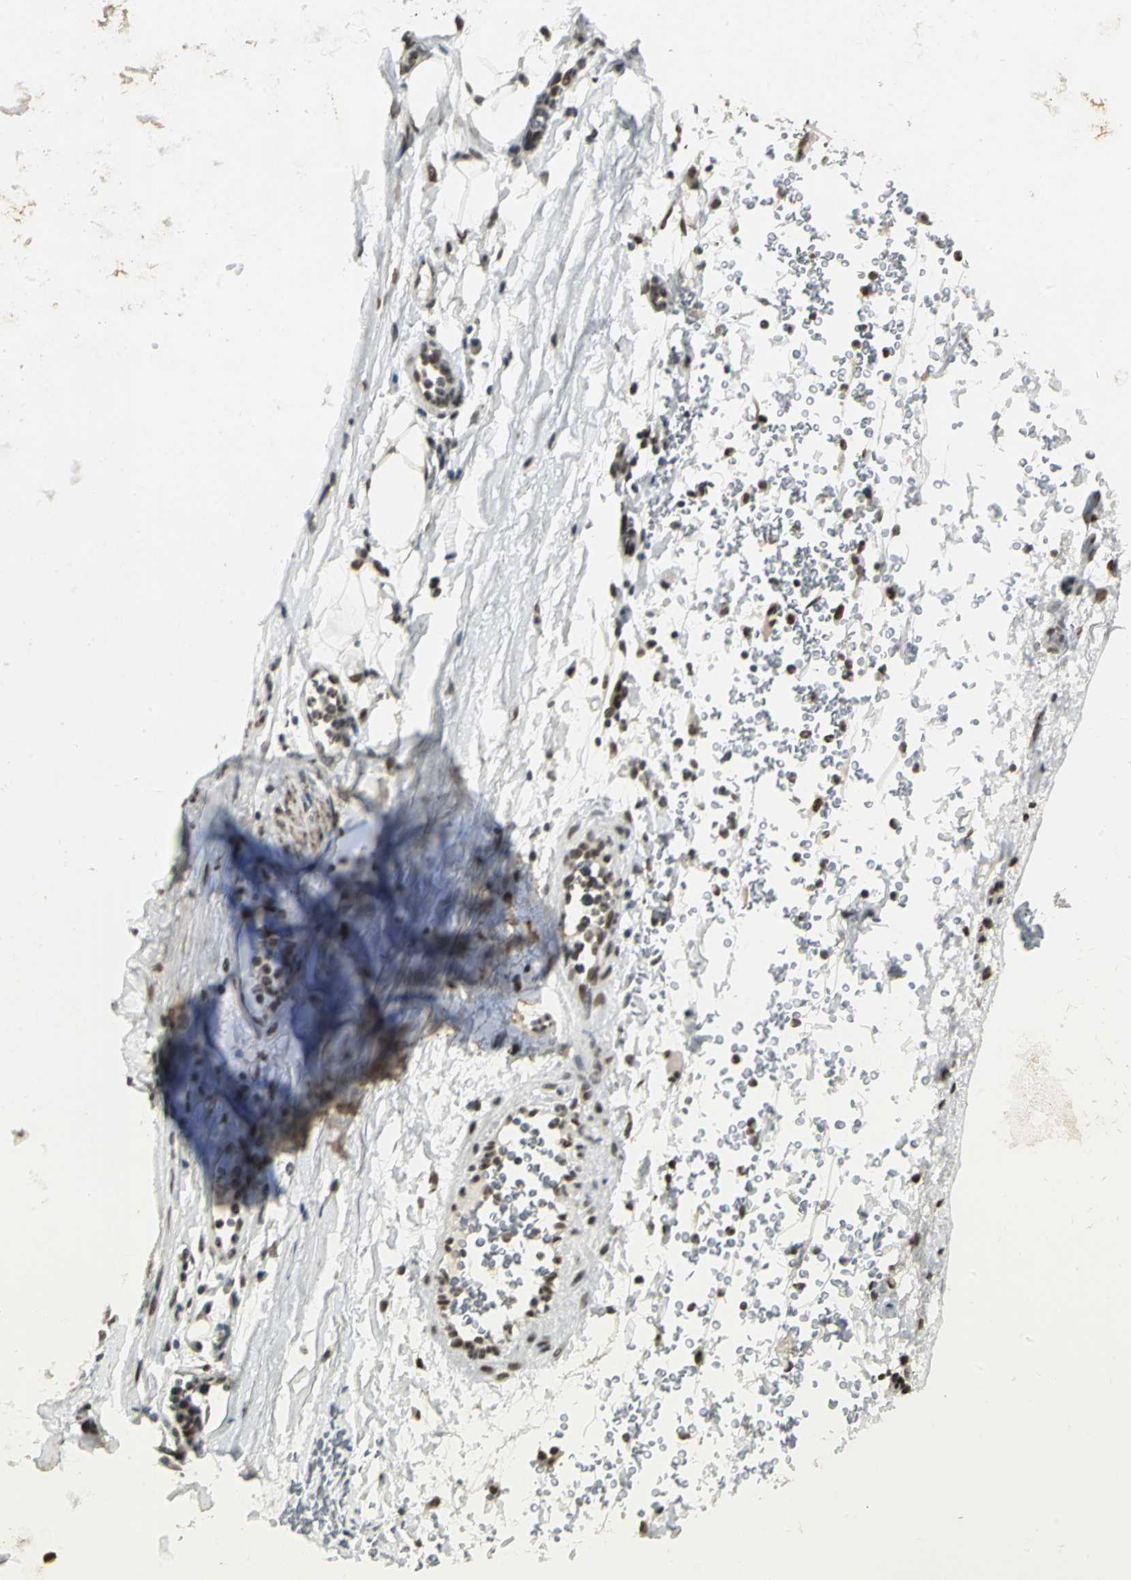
{"staining": {"intensity": "moderate", "quantity": ">75%", "location": "nuclear"}, "tissue": "adipose tissue", "cell_type": "Adipocytes", "image_type": "normal", "snomed": [{"axis": "morphology", "description": "Normal tissue, NOS"}, {"axis": "topography", "description": "Cartilage tissue"}, {"axis": "topography", "description": "Bronchus"}], "caption": "Protein analysis of benign adipose tissue reveals moderate nuclear positivity in about >75% of adipocytes.", "gene": "CBX3", "patient": {"sex": "female", "age": 73}}